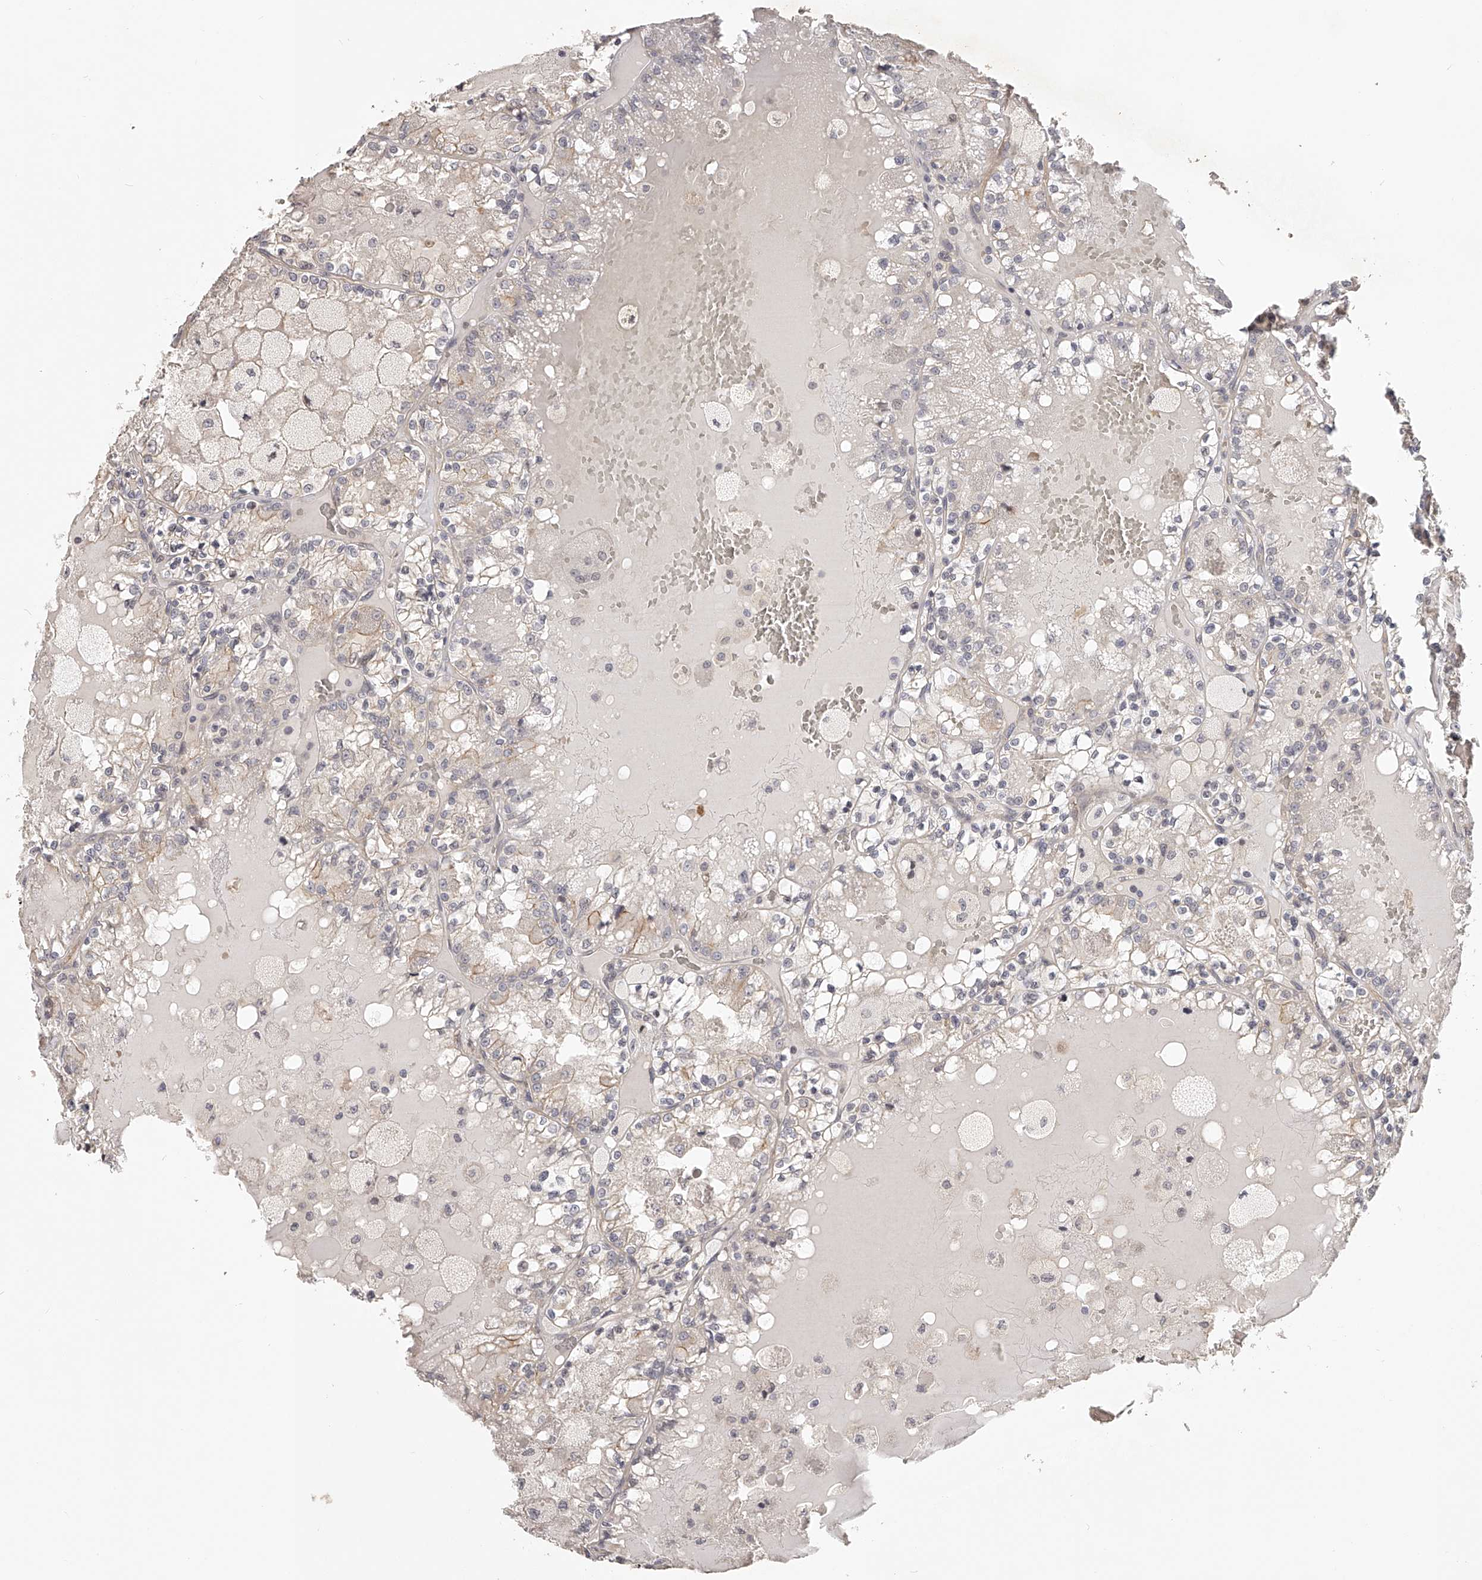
{"staining": {"intensity": "weak", "quantity": "<25%", "location": "cytoplasmic/membranous"}, "tissue": "renal cancer", "cell_type": "Tumor cells", "image_type": "cancer", "snomed": [{"axis": "morphology", "description": "Adenocarcinoma, NOS"}, {"axis": "topography", "description": "Kidney"}], "caption": "Human renal adenocarcinoma stained for a protein using immunohistochemistry (IHC) demonstrates no expression in tumor cells.", "gene": "ZNF582", "patient": {"sex": "female", "age": 56}}